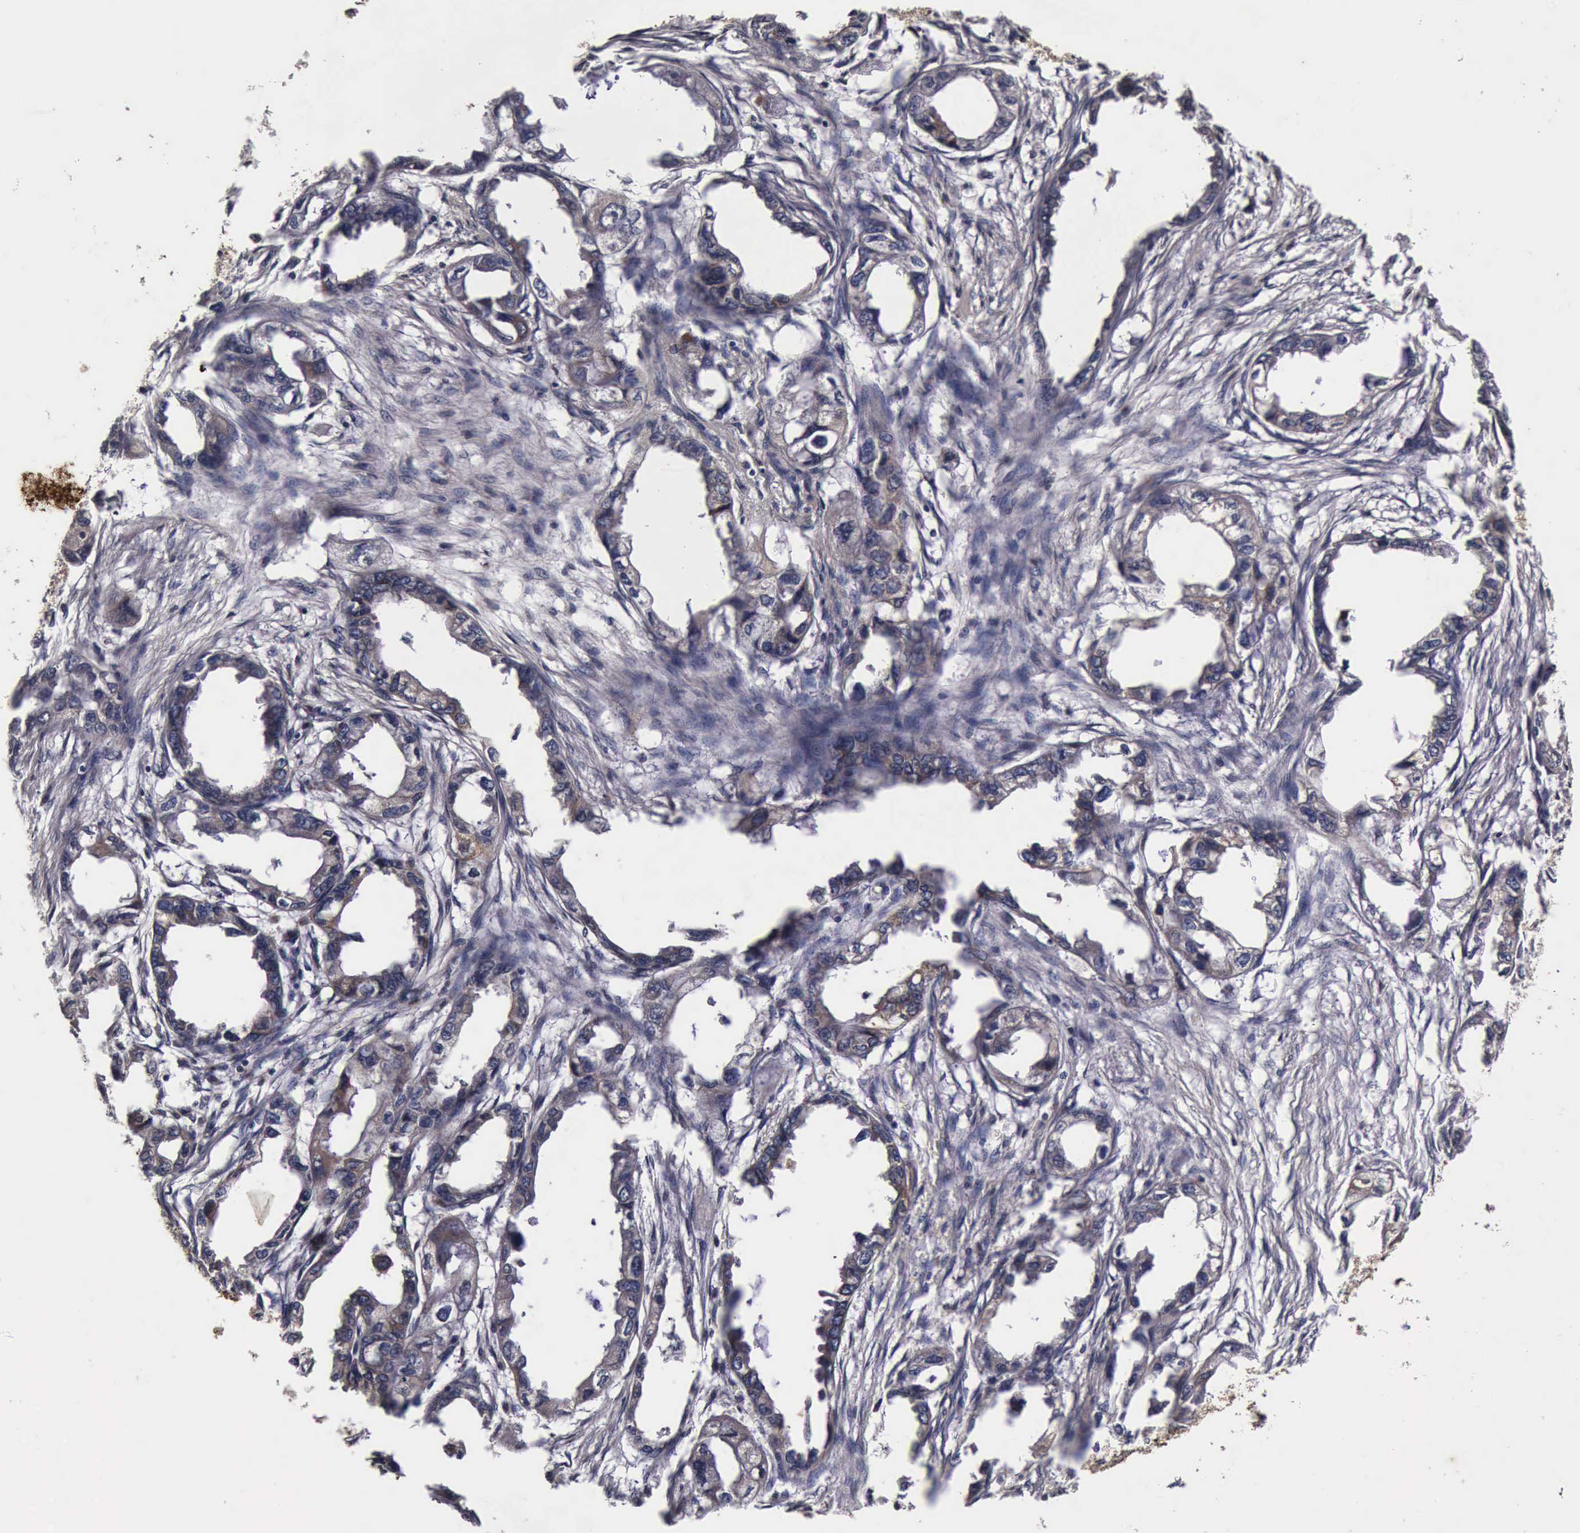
{"staining": {"intensity": "negative", "quantity": "none", "location": "none"}, "tissue": "endometrial cancer", "cell_type": "Tumor cells", "image_type": "cancer", "snomed": [{"axis": "morphology", "description": "Adenocarcinoma, NOS"}, {"axis": "topography", "description": "Endometrium"}], "caption": "This histopathology image is of adenocarcinoma (endometrial) stained with immunohistochemistry to label a protein in brown with the nuclei are counter-stained blue. There is no expression in tumor cells.", "gene": "CST3", "patient": {"sex": "female", "age": 67}}